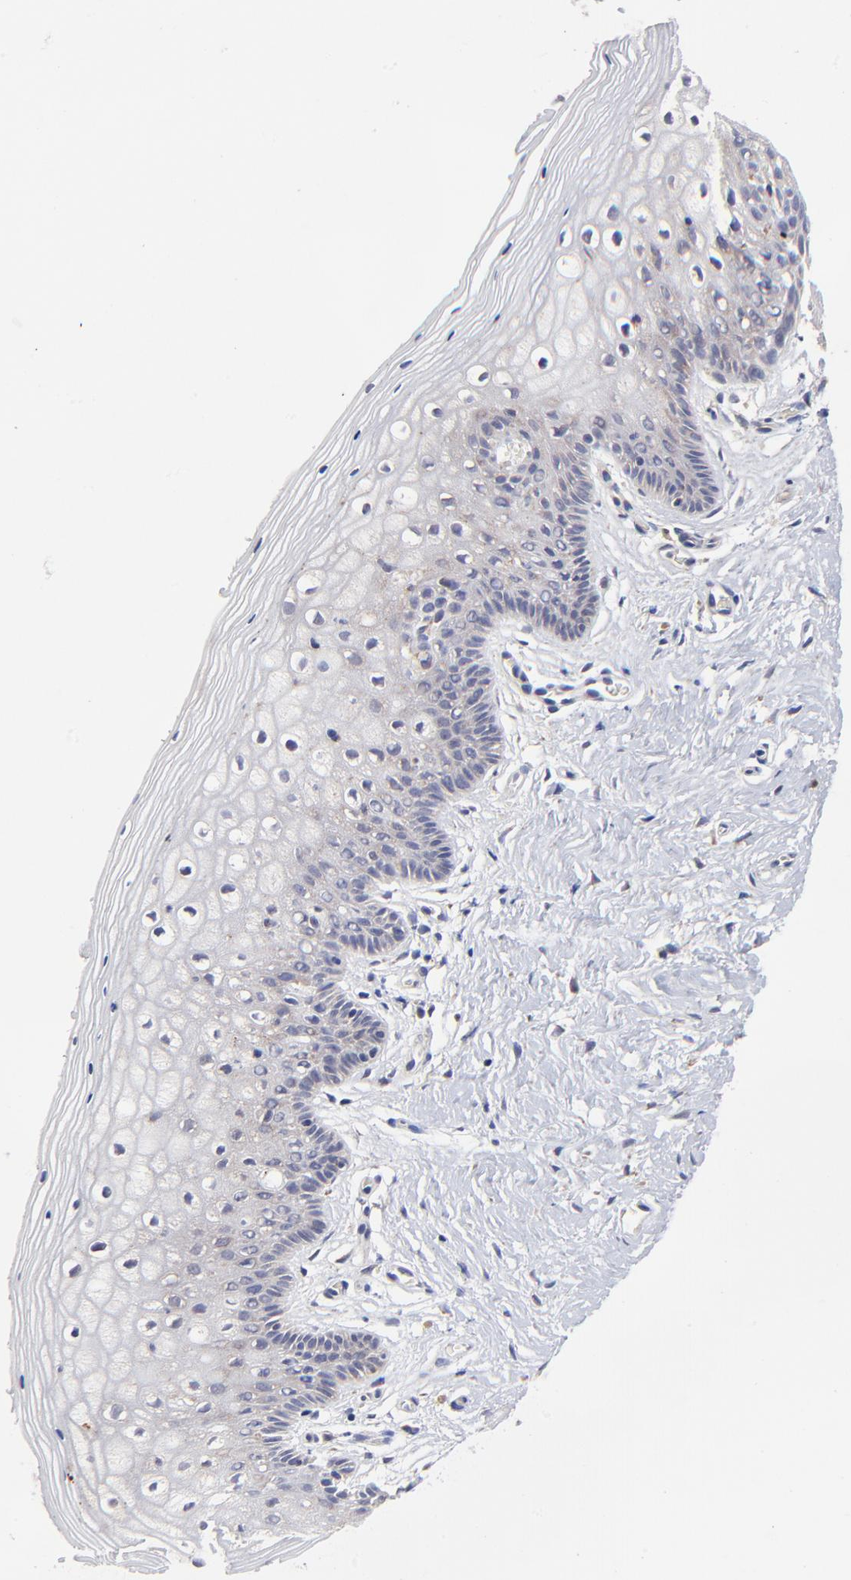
{"staining": {"intensity": "weak", "quantity": "25%-75%", "location": "cytoplasmic/membranous"}, "tissue": "vagina", "cell_type": "Squamous epithelial cells", "image_type": "normal", "snomed": [{"axis": "morphology", "description": "Normal tissue, NOS"}, {"axis": "topography", "description": "Vagina"}], "caption": "Protein expression by IHC exhibits weak cytoplasmic/membranous staining in about 25%-75% of squamous epithelial cells in normal vagina.", "gene": "FBXL12", "patient": {"sex": "female", "age": 46}}